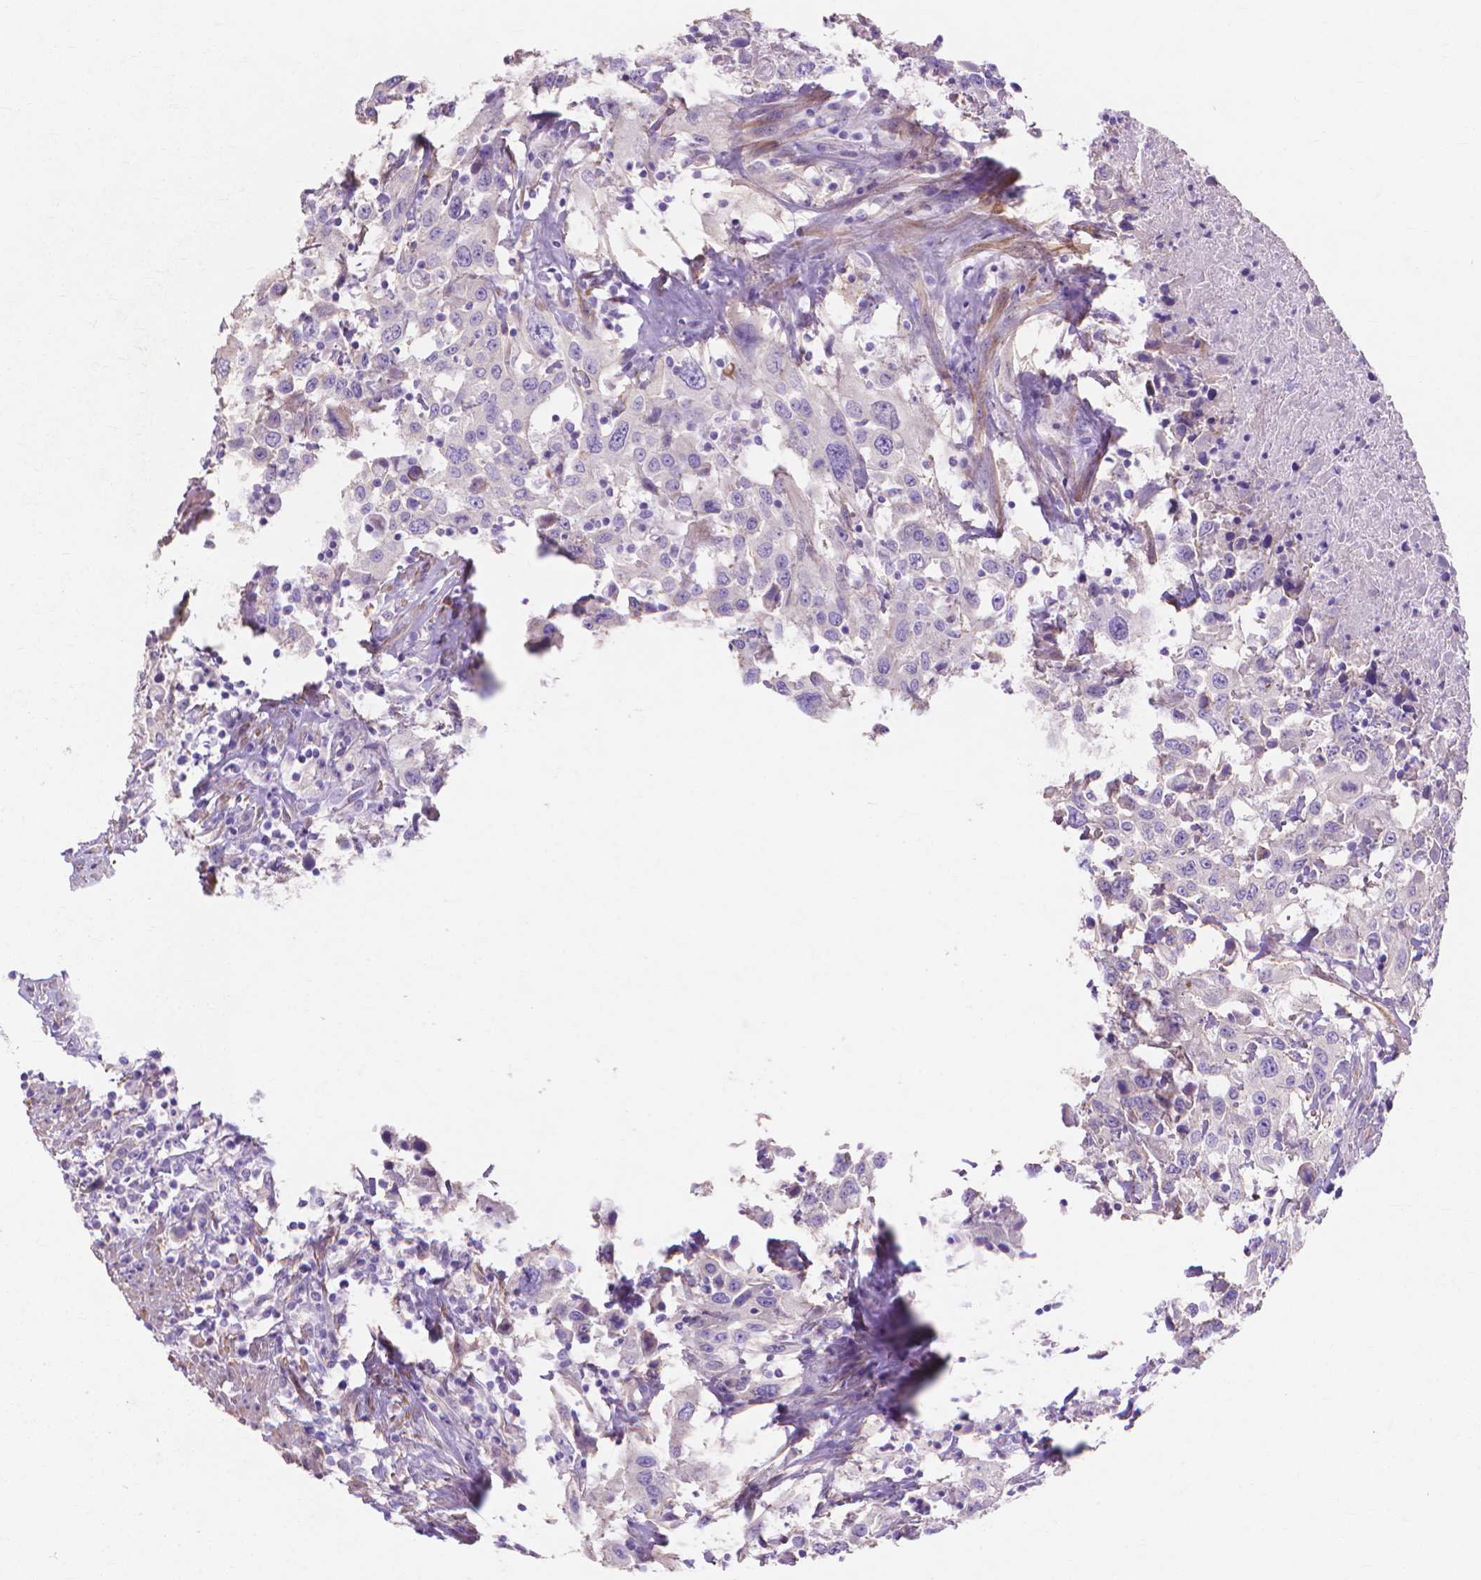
{"staining": {"intensity": "negative", "quantity": "none", "location": "none"}, "tissue": "urothelial cancer", "cell_type": "Tumor cells", "image_type": "cancer", "snomed": [{"axis": "morphology", "description": "Urothelial carcinoma, High grade"}, {"axis": "topography", "description": "Urinary bladder"}], "caption": "The histopathology image displays no significant staining in tumor cells of urothelial cancer. The staining is performed using DAB brown chromogen with nuclei counter-stained in using hematoxylin.", "gene": "MBLAC1", "patient": {"sex": "male", "age": 61}}